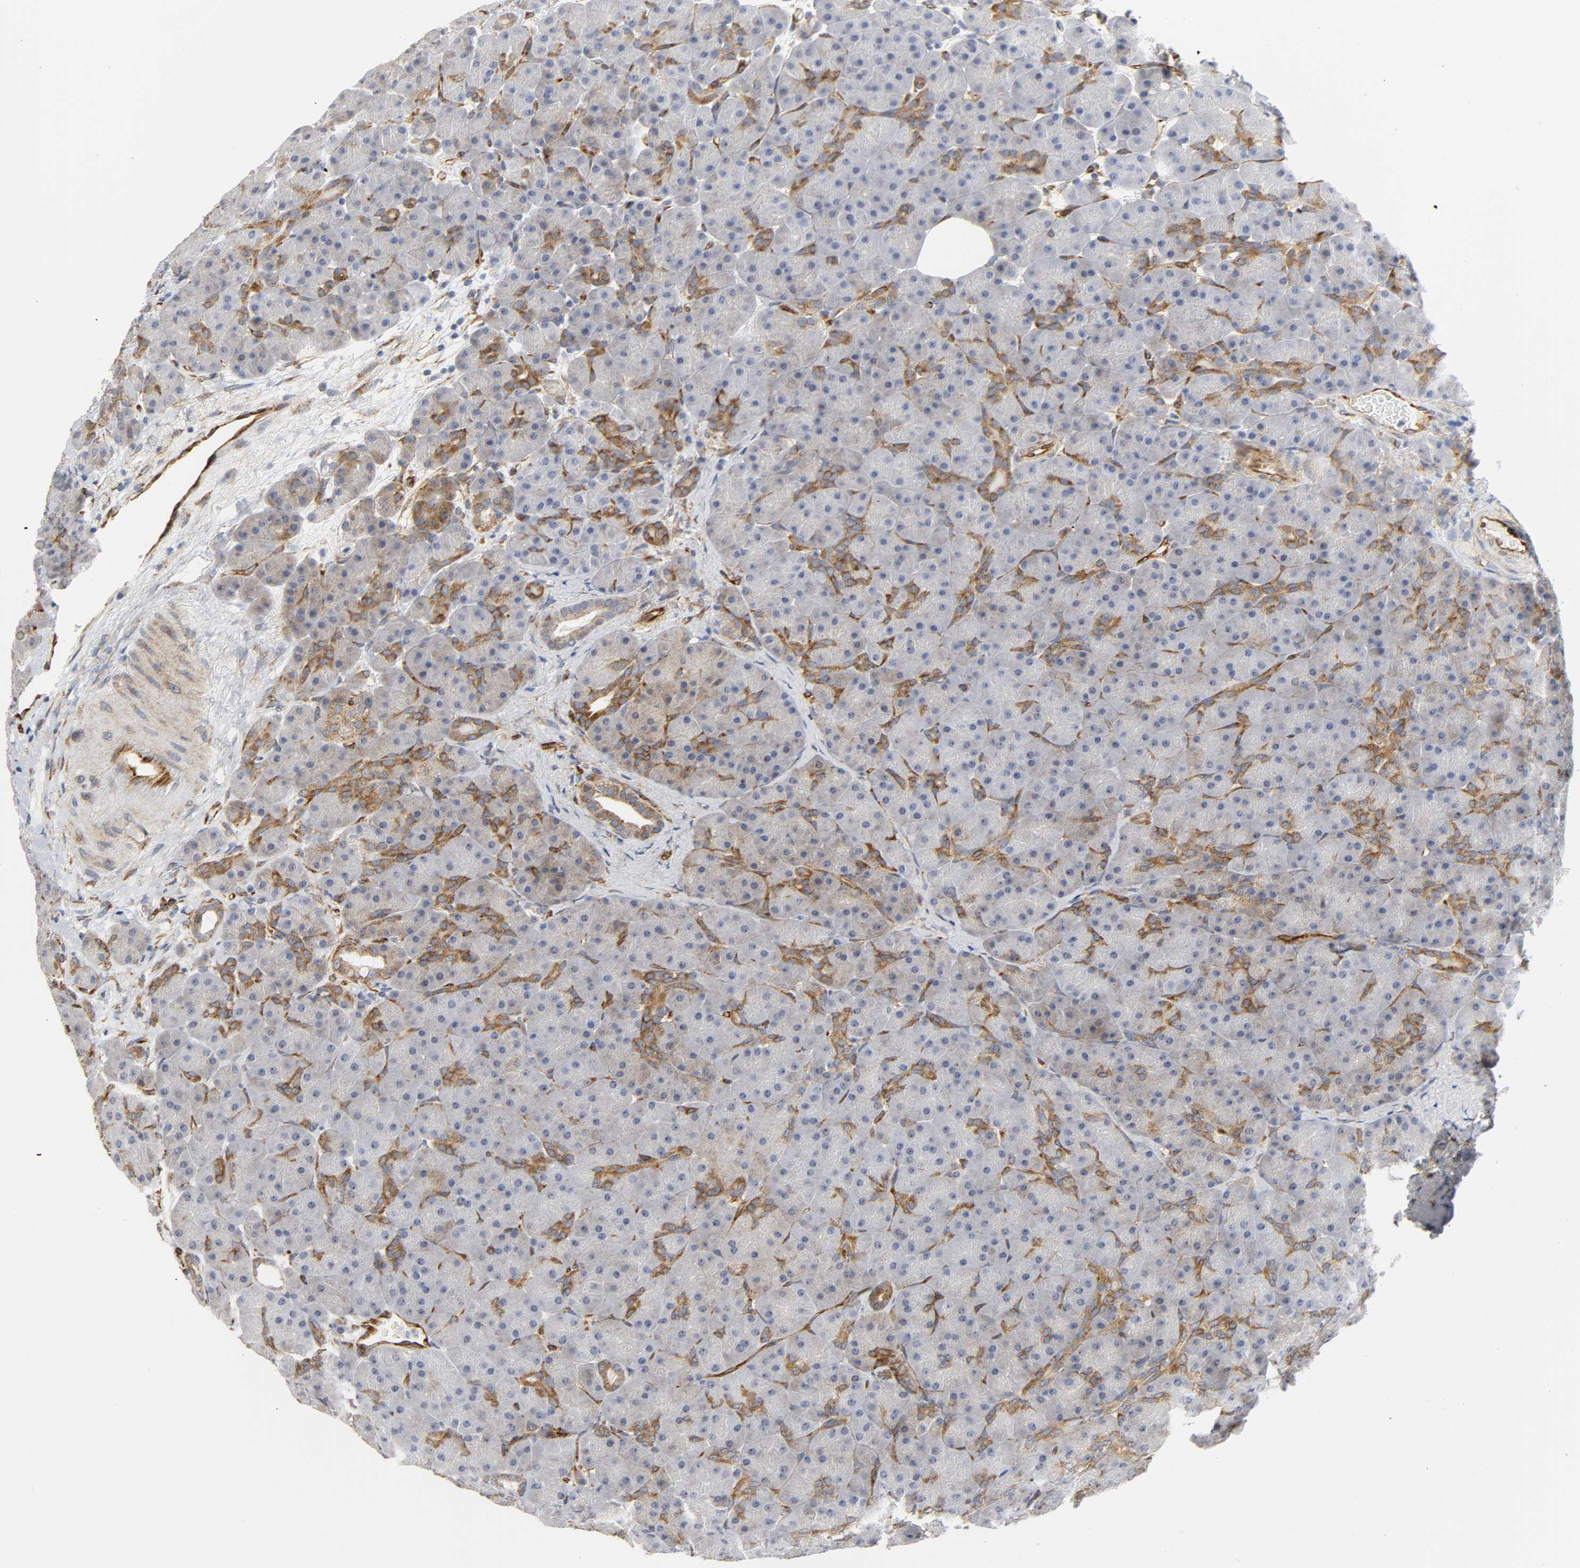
{"staining": {"intensity": "moderate", "quantity": "25%-75%", "location": "cytoplasmic/membranous"}, "tissue": "pancreas", "cell_type": "Exocrine glandular cells", "image_type": "normal", "snomed": [{"axis": "morphology", "description": "Normal tissue, NOS"}, {"axis": "topography", "description": "Pancreas"}], "caption": "This is a micrograph of immunohistochemistry staining of normal pancreas, which shows moderate staining in the cytoplasmic/membranous of exocrine glandular cells.", "gene": "DOCK1", "patient": {"sex": "male", "age": 66}}